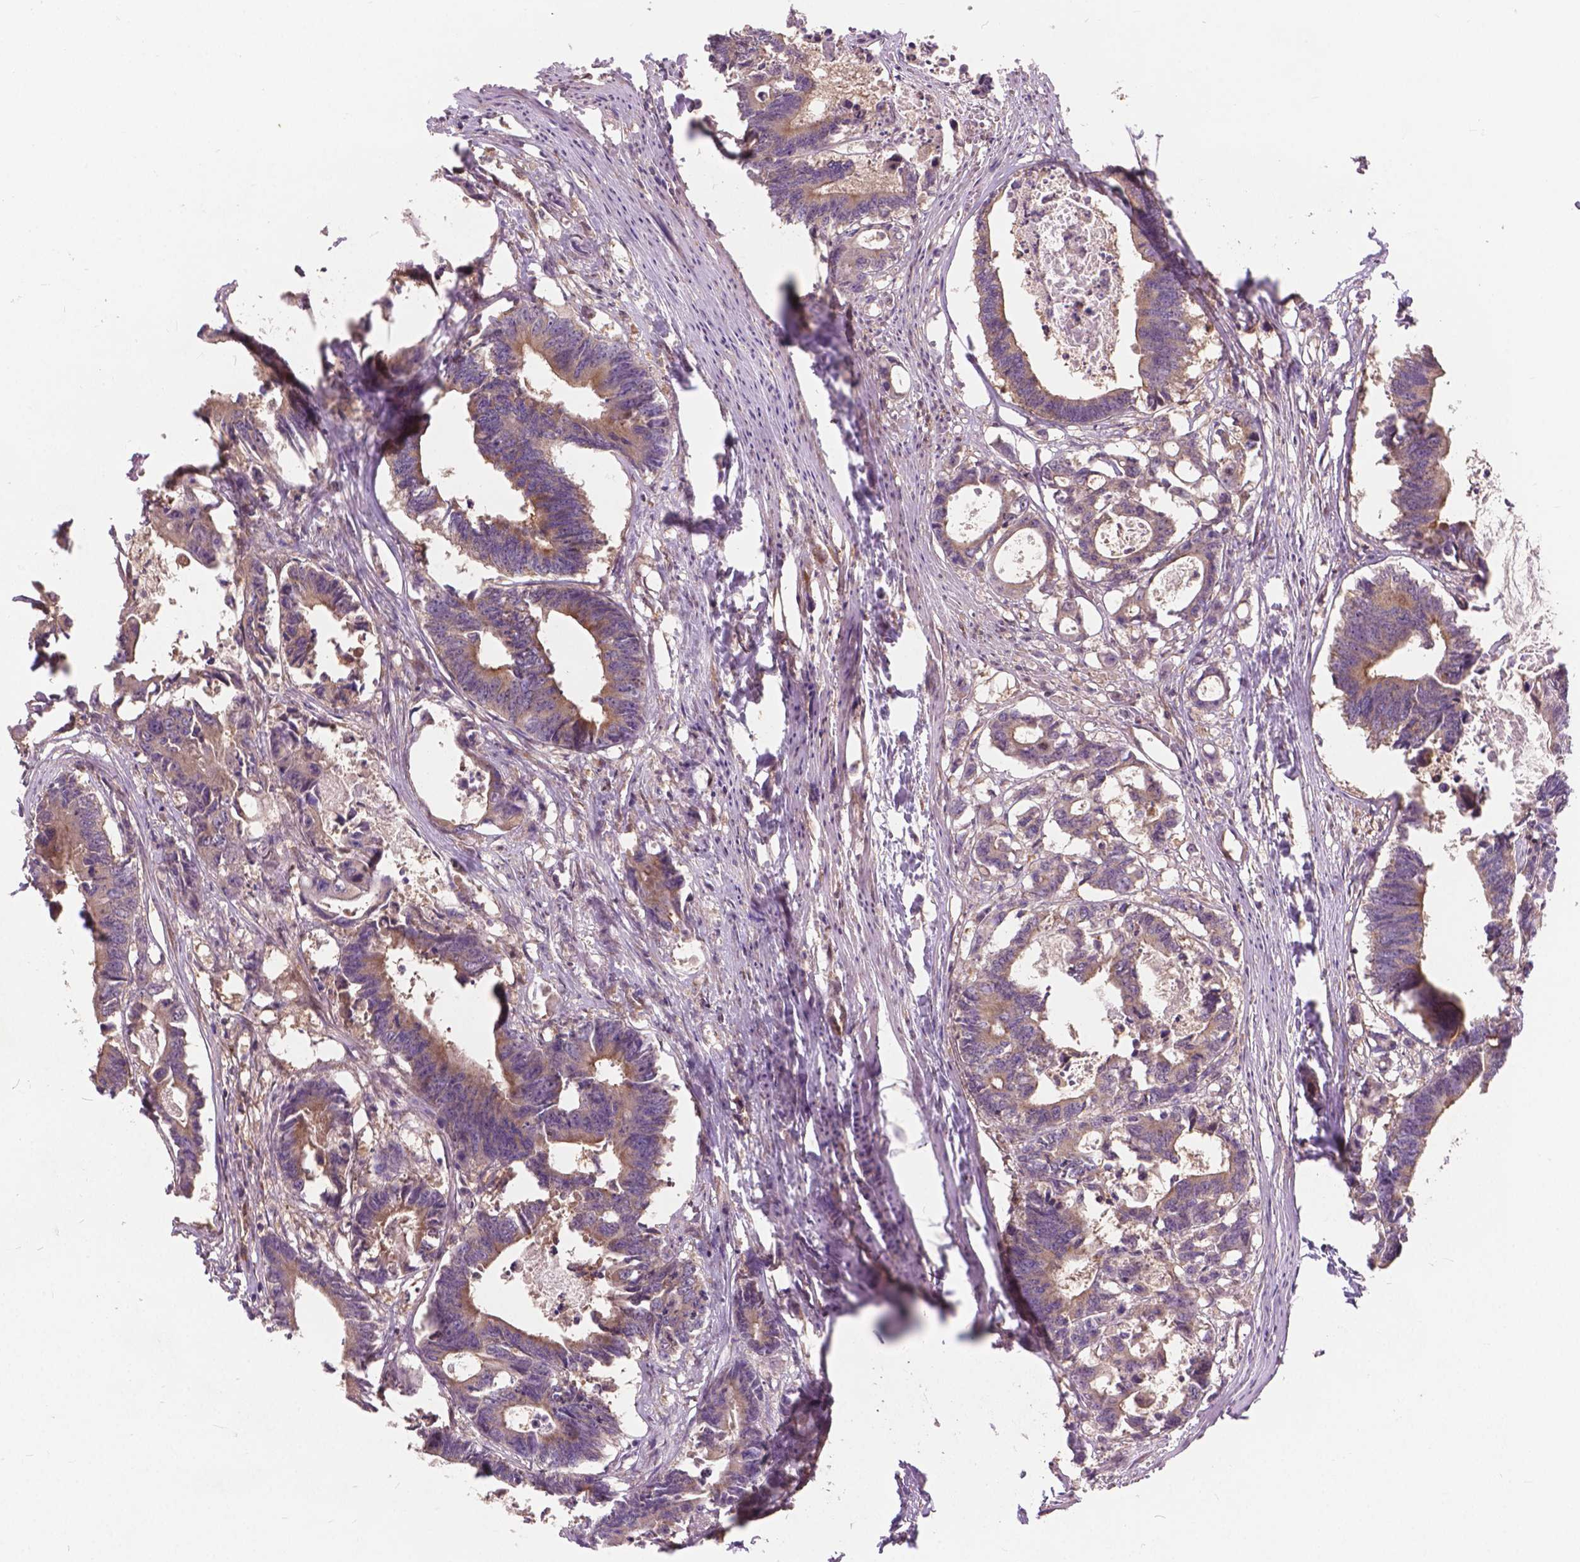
{"staining": {"intensity": "moderate", "quantity": ">75%", "location": "cytoplasmic/membranous"}, "tissue": "colorectal cancer", "cell_type": "Tumor cells", "image_type": "cancer", "snomed": [{"axis": "morphology", "description": "Adenocarcinoma, NOS"}, {"axis": "topography", "description": "Rectum"}], "caption": "Colorectal cancer (adenocarcinoma) stained with immunohistochemistry (IHC) exhibits moderate cytoplasmic/membranous positivity in approximately >75% of tumor cells. (brown staining indicates protein expression, while blue staining denotes nuclei).", "gene": "MZT1", "patient": {"sex": "male", "age": 54}}